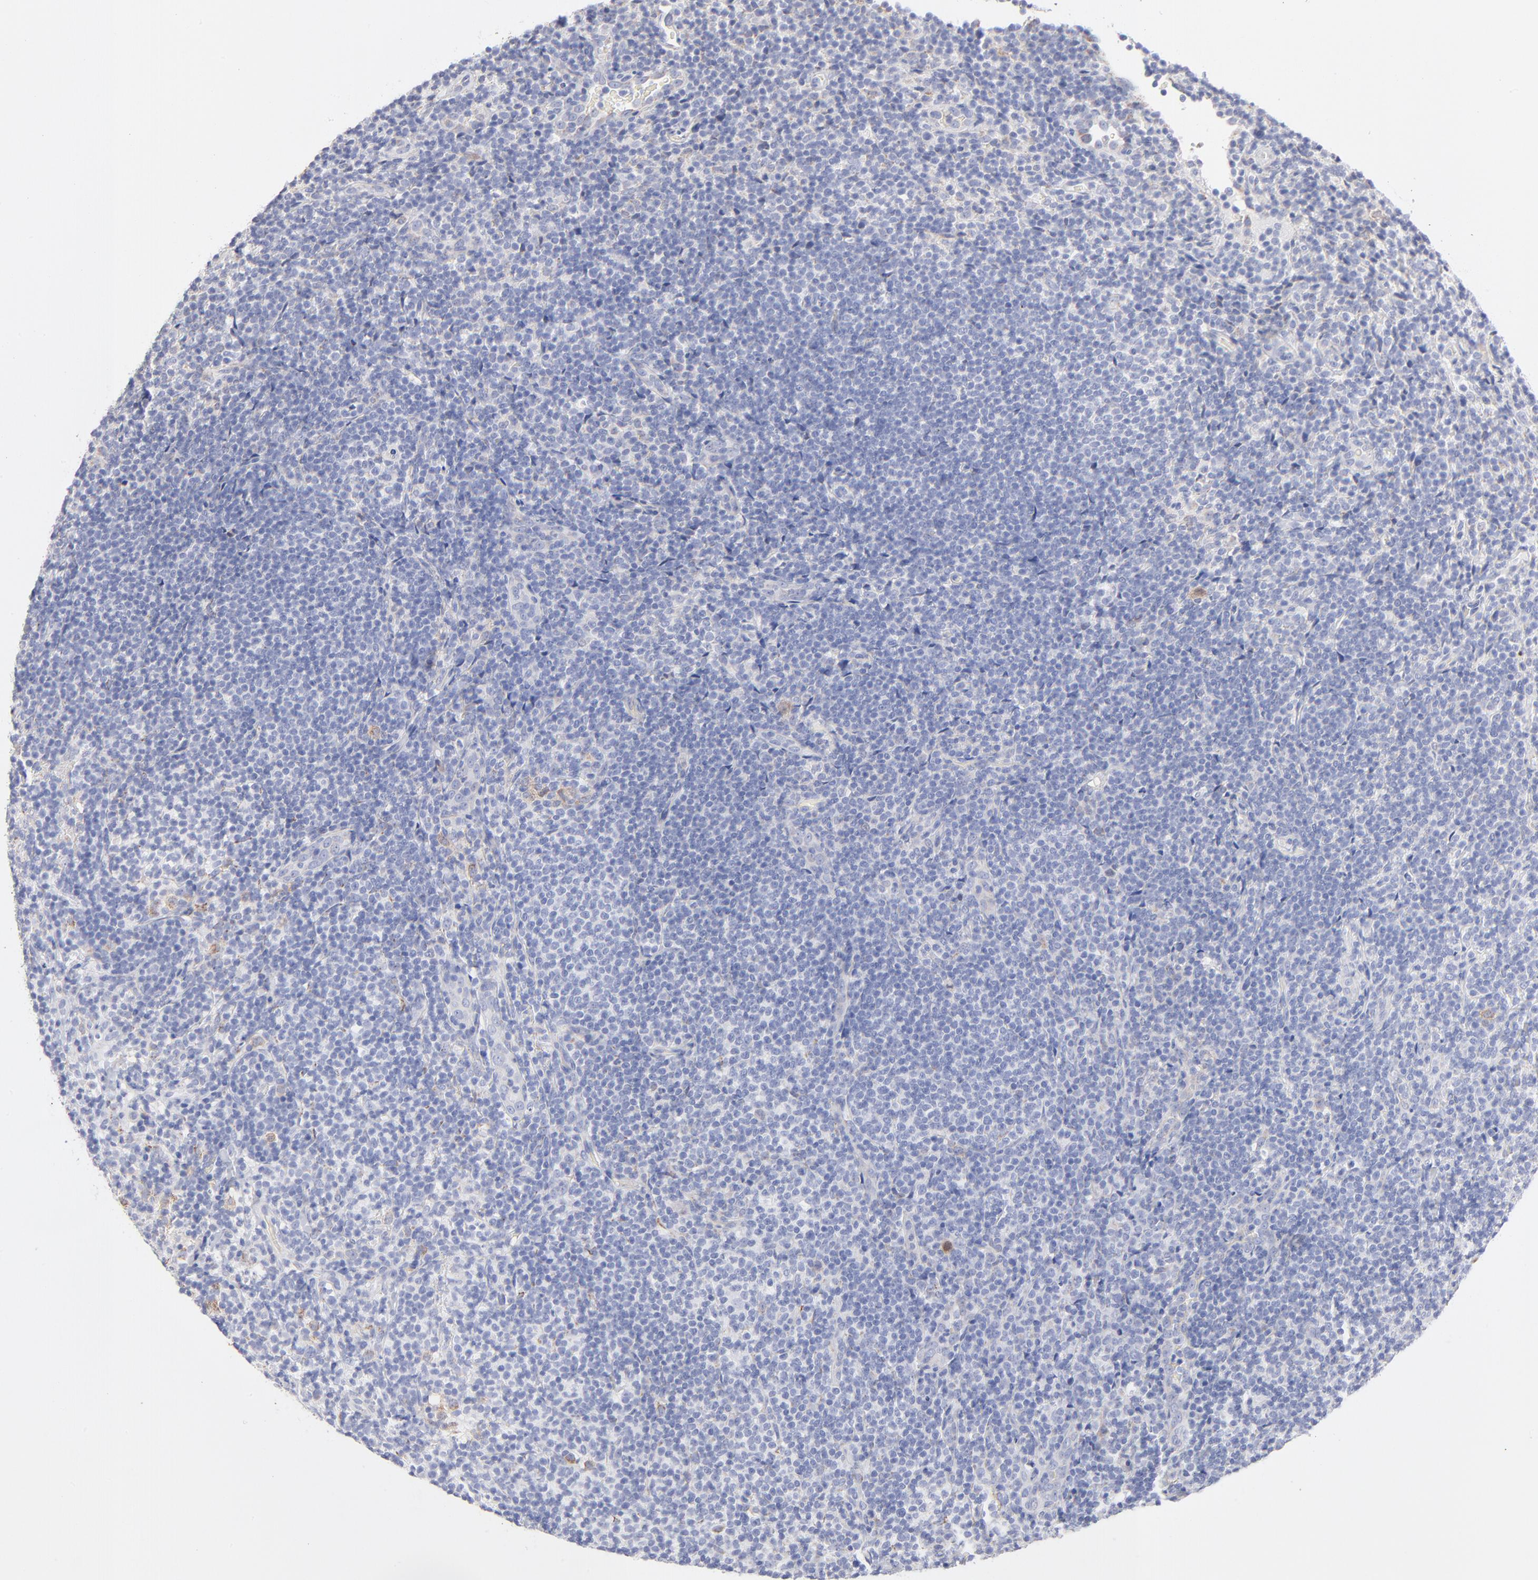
{"staining": {"intensity": "negative", "quantity": "none", "location": "none"}, "tissue": "lymphoma", "cell_type": "Tumor cells", "image_type": "cancer", "snomed": [{"axis": "morphology", "description": "Malignant lymphoma, non-Hodgkin's type, Low grade"}, {"axis": "topography", "description": "Lymph node"}], "caption": "High magnification brightfield microscopy of malignant lymphoma, non-Hodgkin's type (low-grade) stained with DAB (brown) and counterstained with hematoxylin (blue): tumor cells show no significant positivity.", "gene": "TST", "patient": {"sex": "female", "age": 76}}